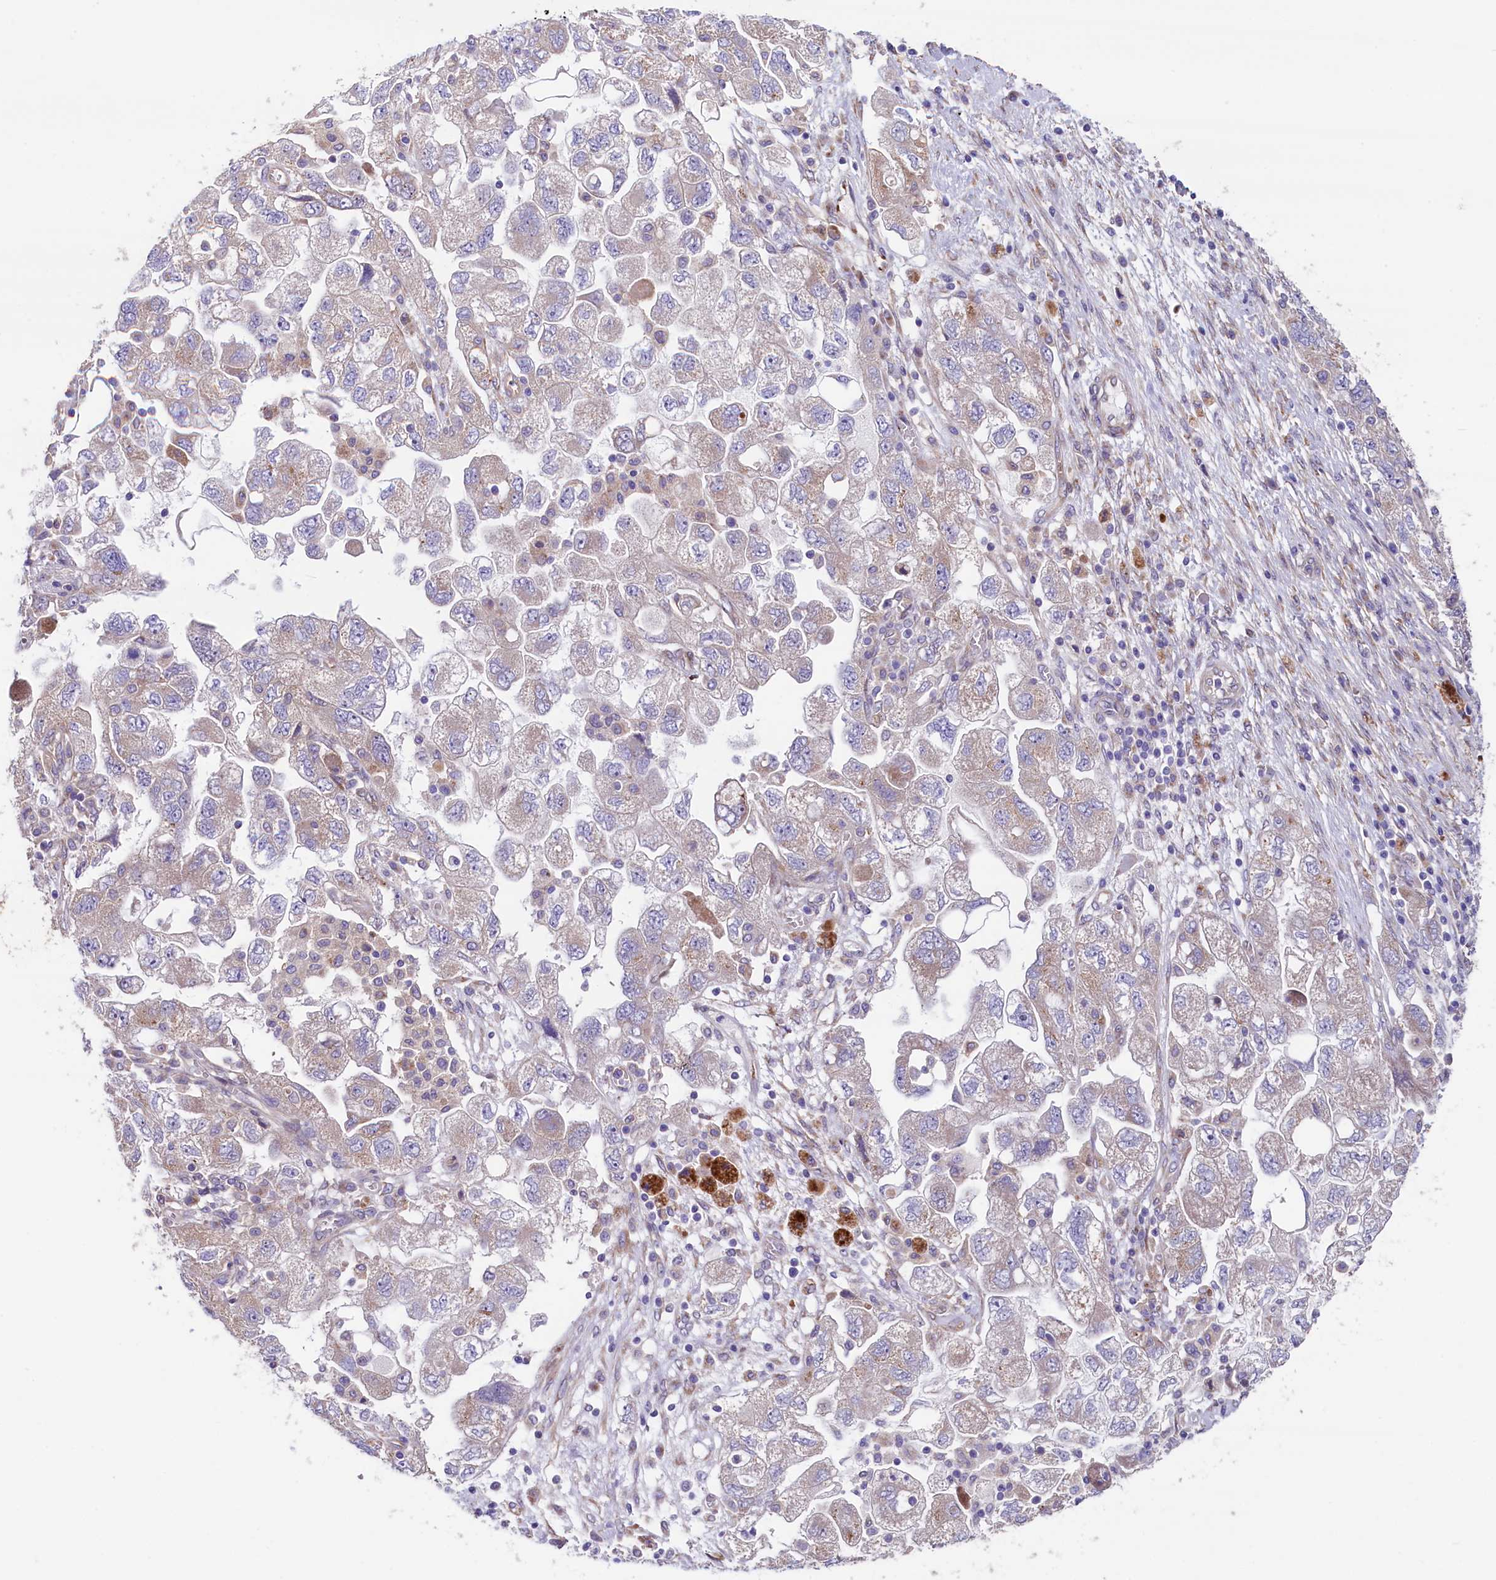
{"staining": {"intensity": "weak", "quantity": "<25%", "location": "cytoplasmic/membranous"}, "tissue": "ovarian cancer", "cell_type": "Tumor cells", "image_type": "cancer", "snomed": [{"axis": "morphology", "description": "Carcinoma, NOS"}, {"axis": "morphology", "description": "Cystadenocarcinoma, serous, NOS"}, {"axis": "topography", "description": "Ovary"}], "caption": "A high-resolution histopathology image shows immunohistochemistry (IHC) staining of ovarian cancer, which displays no significant staining in tumor cells. (DAB (3,3'-diaminobenzidine) immunohistochemistry (IHC) with hematoxylin counter stain).", "gene": "GPR108", "patient": {"sex": "female", "age": 69}}